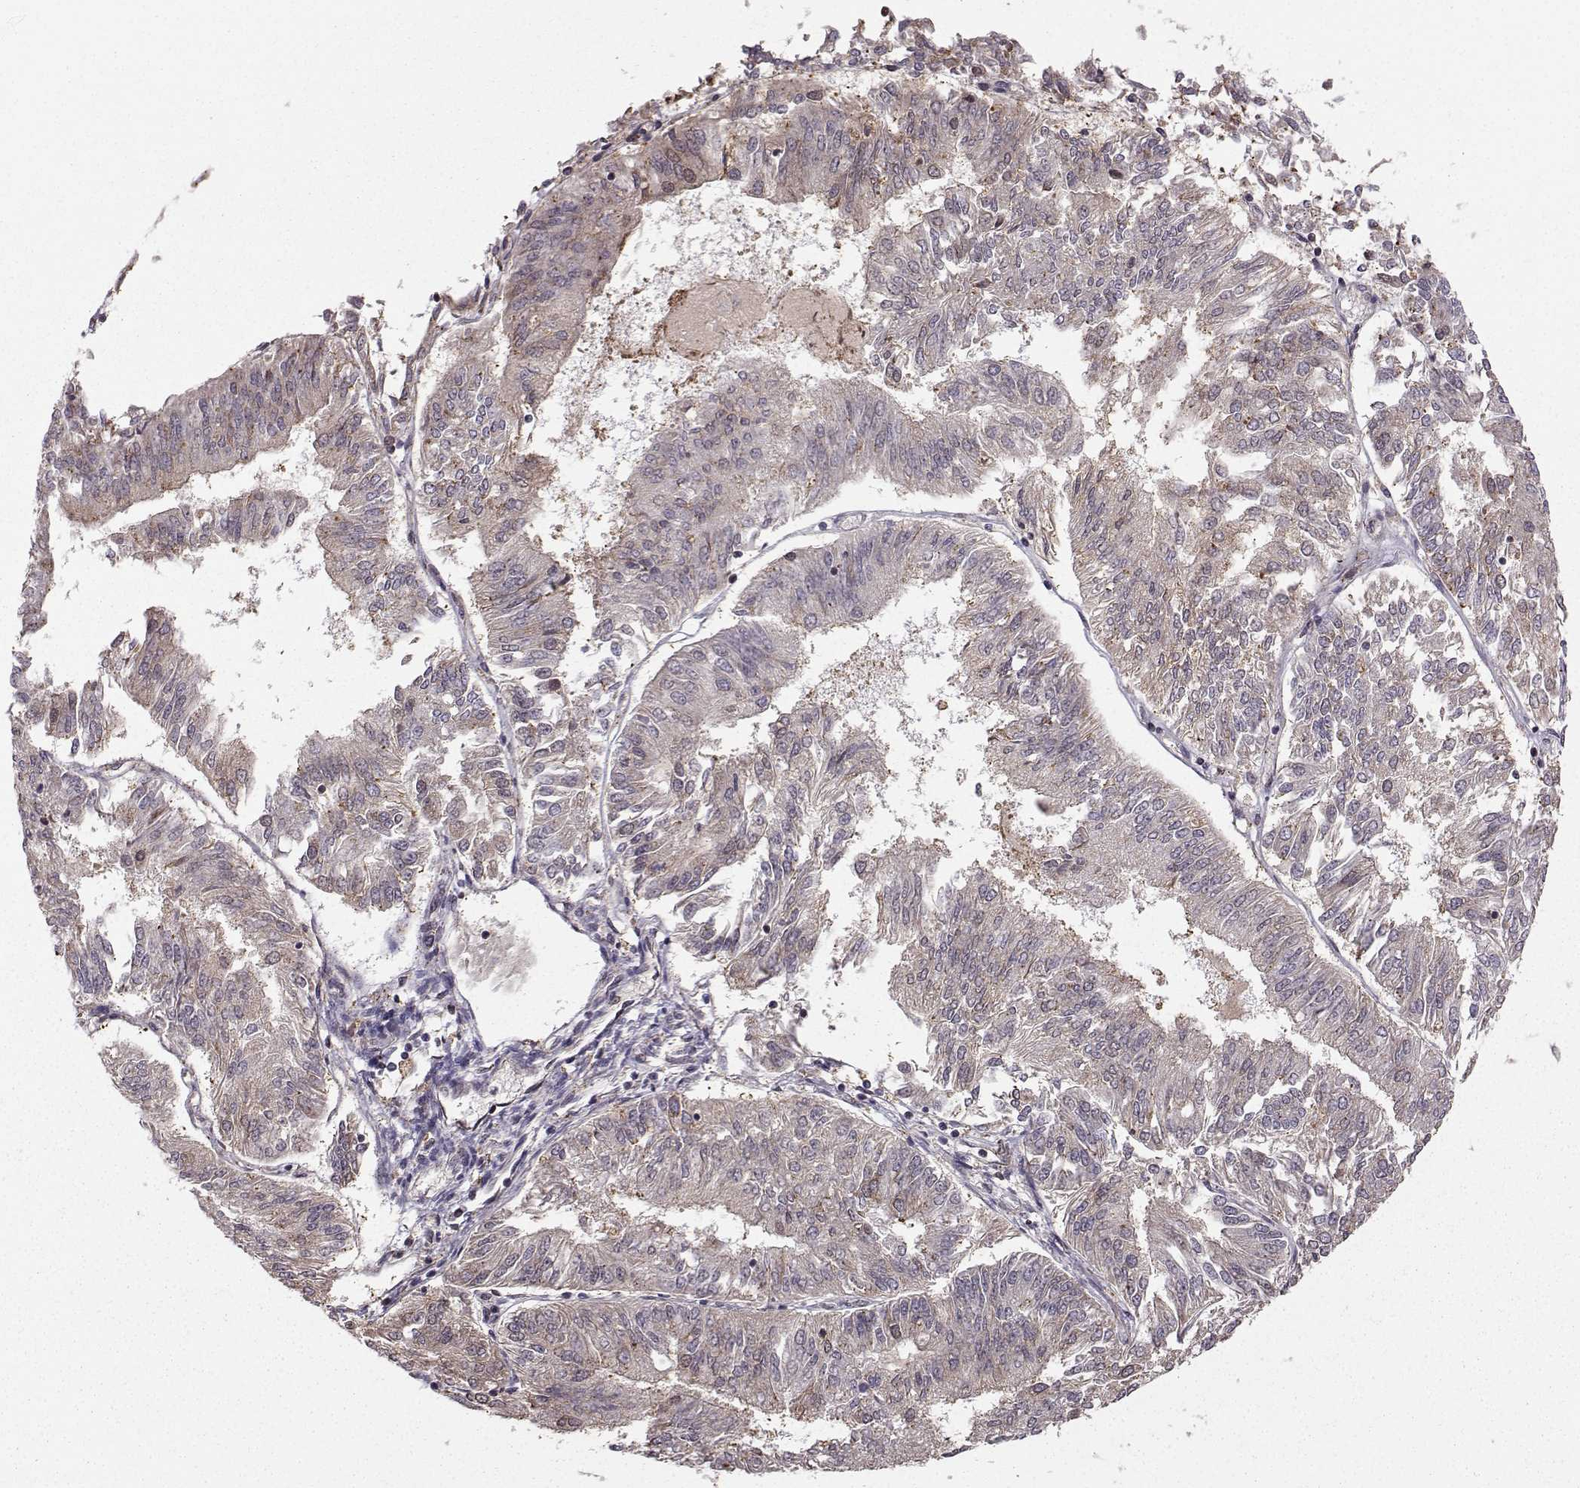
{"staining": {"intensity": "weak", "quantity": "<25%", "location": "cytoplasmic/membranous"}, "tissue": "endometrial cancer", "cell_type": "Tumor cells", "image_type": "cancer", "snomed": [{"axis": "morphology", "description": "Adenocarcinoma, NOS"}, {"axis": "topography", "description": "Endometrium"}], "caption": "Micrograph shows no significant protein staining in tumor cells of endometrial cancer.", "gene": "EZH1", "patient": {"sex": "female", "age": 58}}